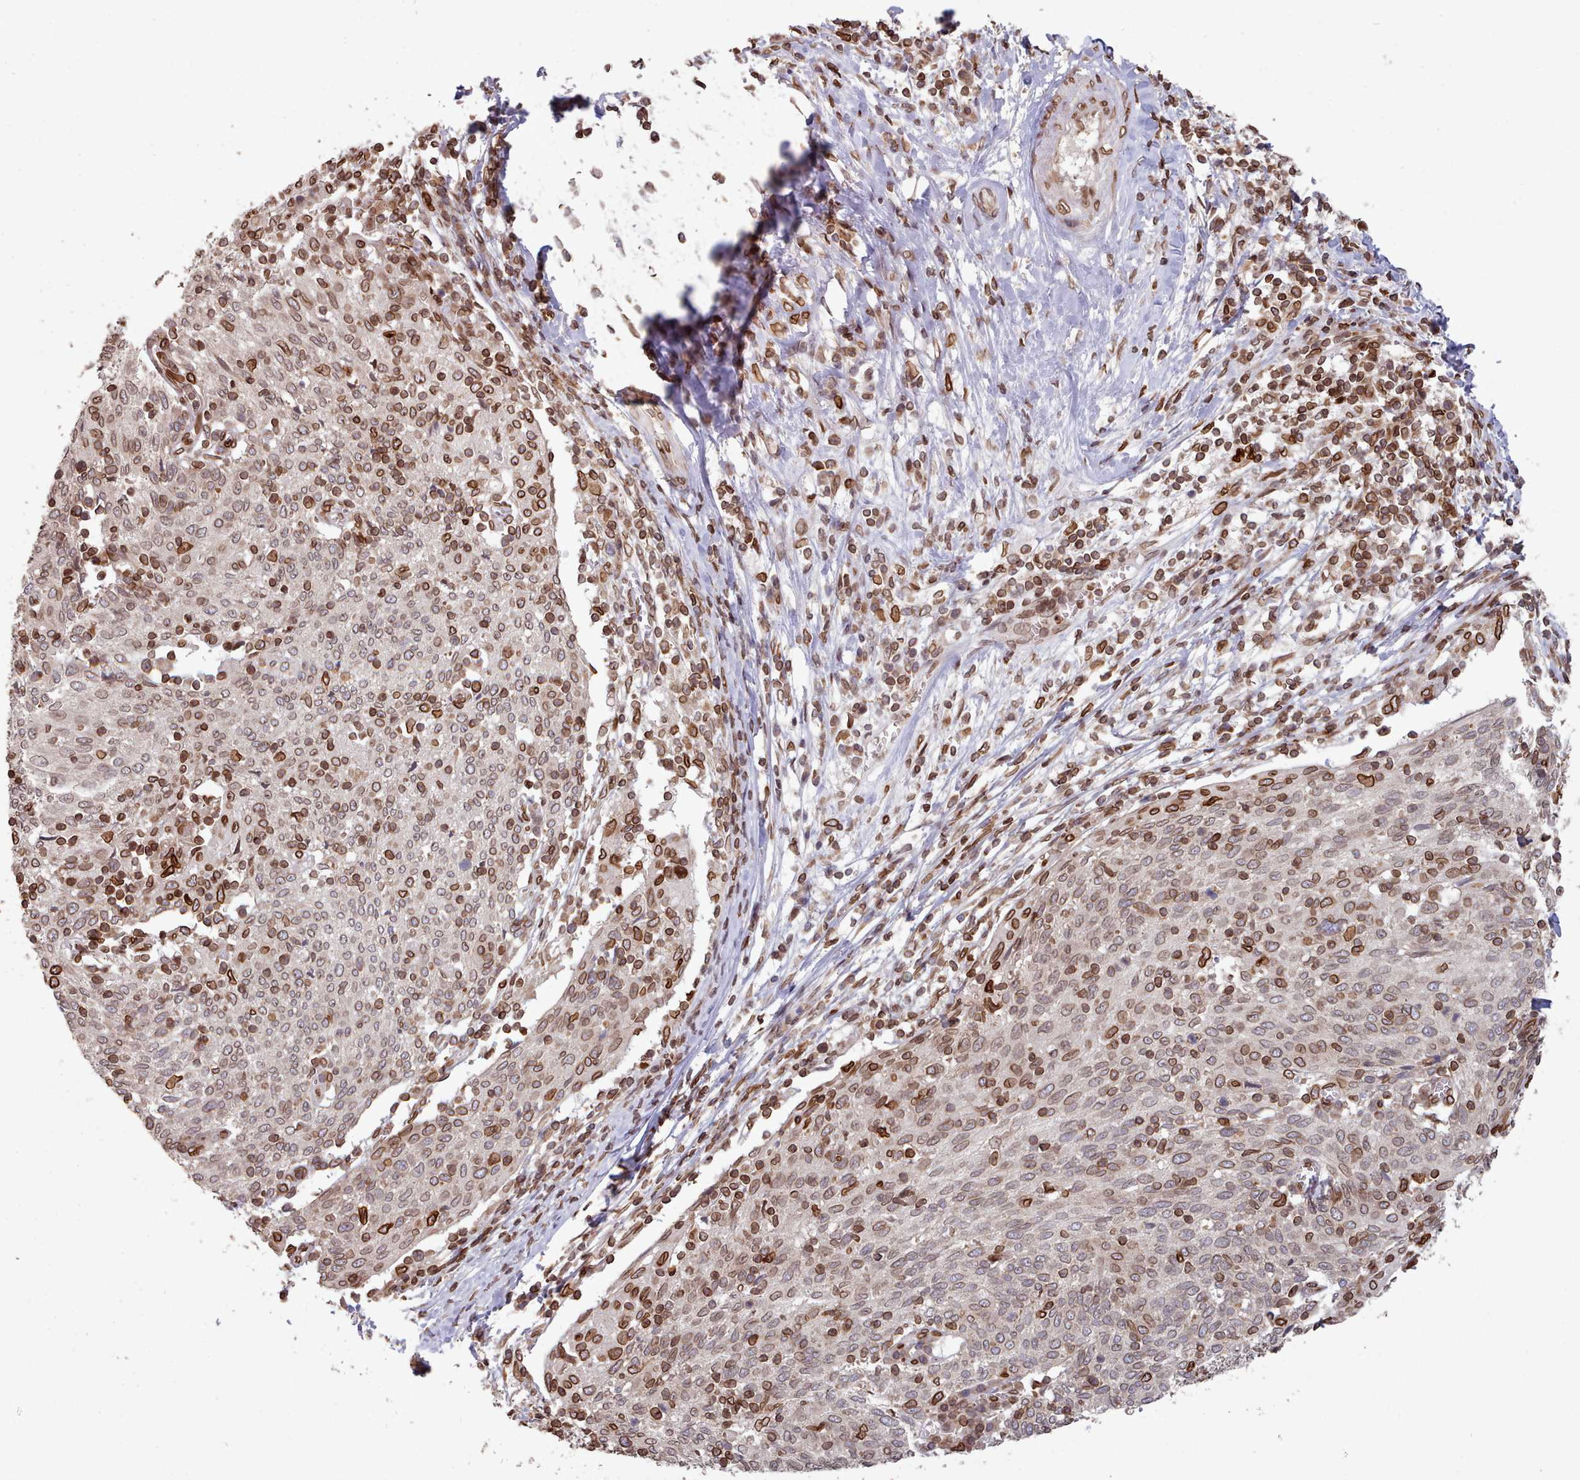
{"staining": {"intensity": "moderate", "quantity": ">75%", "location": "cytoplasmic/membranous,nuclear"}, "tissue": "cervical cancer", "cell_type": "Tumor cells", "image_type": "cancer", "snomed": [{"axis": "morphology", "description": "Squamous cell carcinoma, NOS"}, {"axis": "topography", "description": "Cervix"}], "caption": "About >75% of tumor cells in squamous cell carcinoma (cervical) exhibit moderate cytoplasmic/membranous and nuclear protein positivity as visualized by brown immunohistochemical staining.", "gene": "TOR1AIP1", "patient": {"sex": "female", "age": 52}}